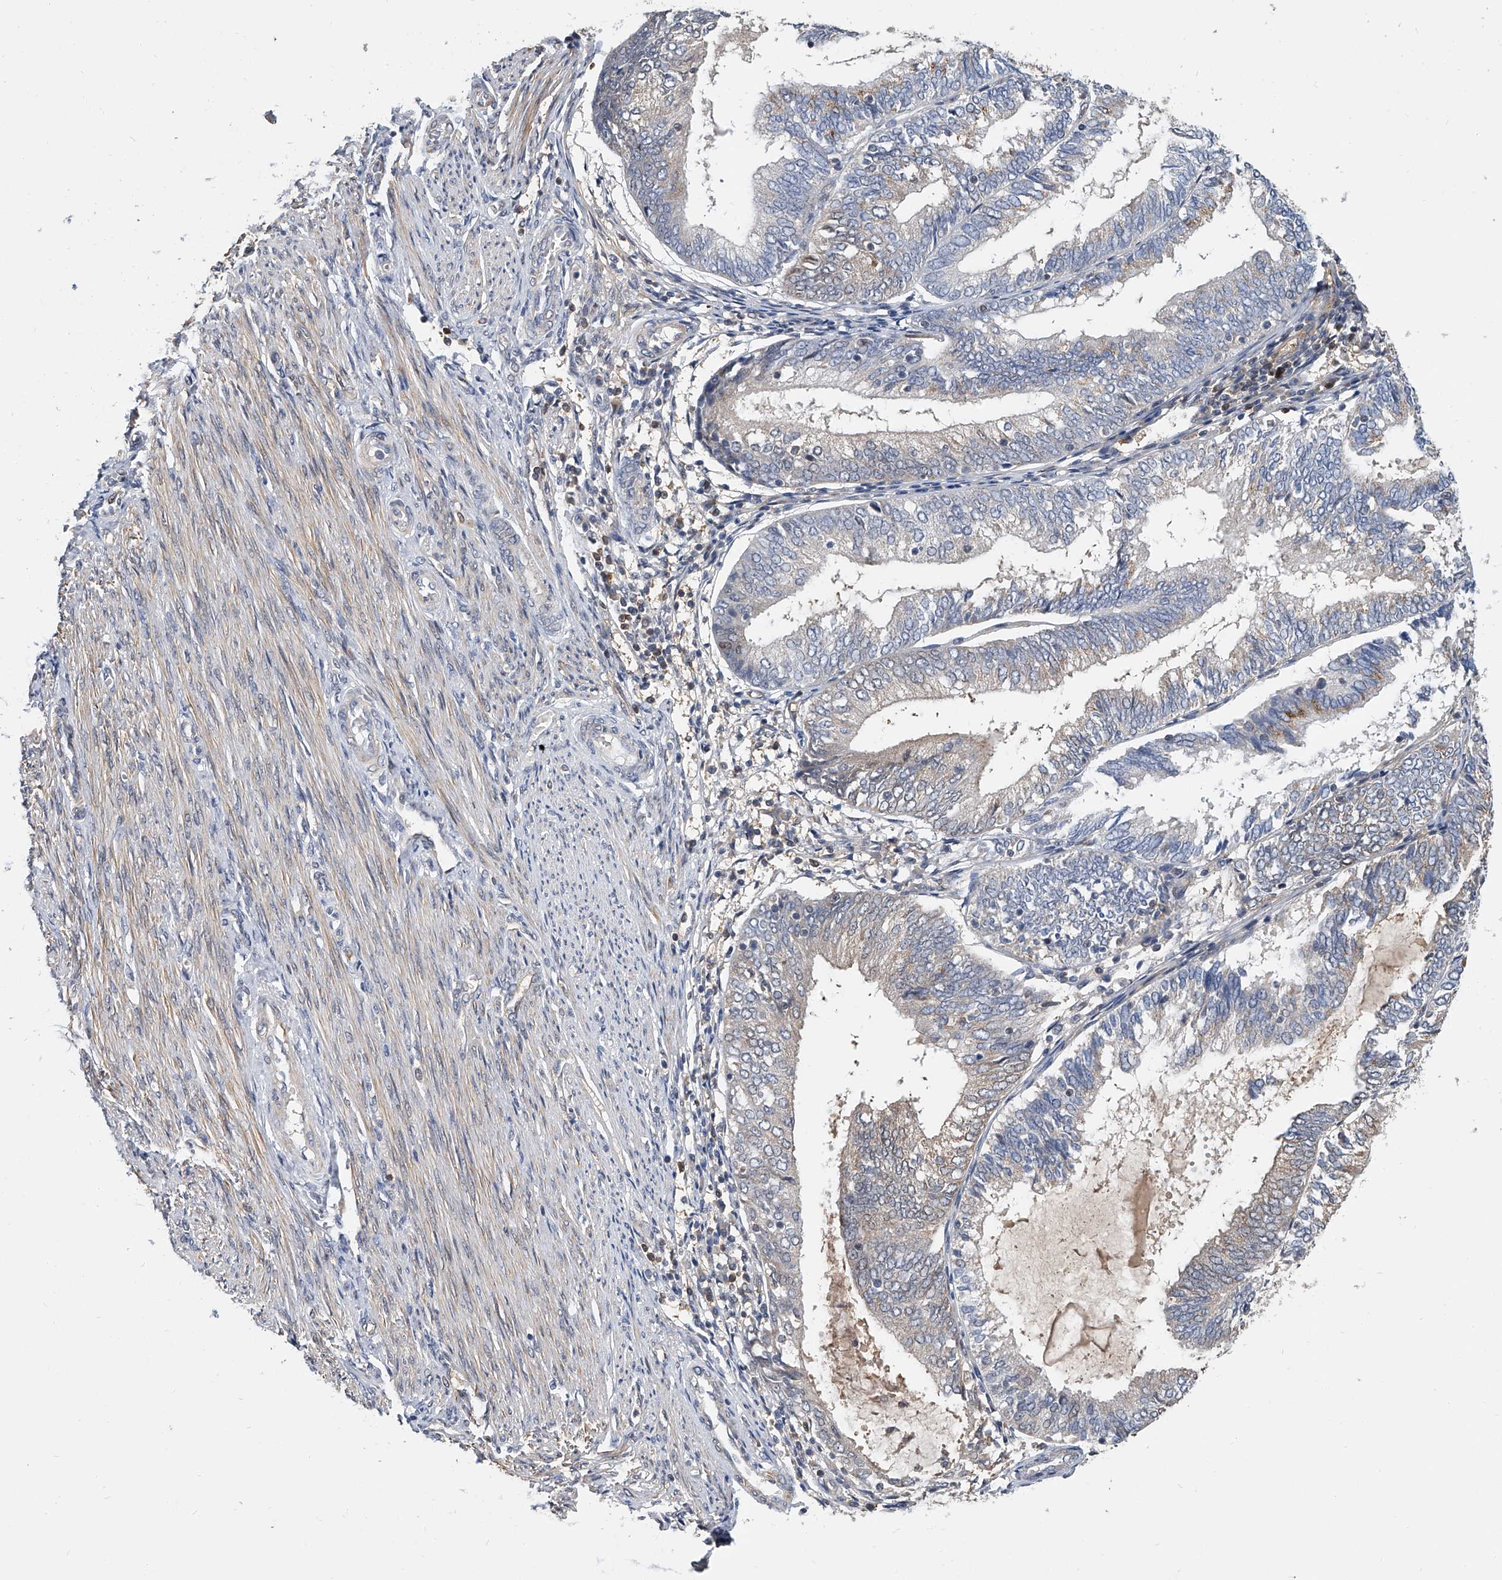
{"staining": {"intensity": "moderate", "quantity": "<25%", "location": "cytoplasmic/membranous"}, "tissue": "endometrial cancer", "cell_type": "Tumor cells", "image_type": "cancer", "snomed": [{"axis": "morphology", "description": "Adenocarcinoma, NOS"}, {"axis": "topography", "description": "Endometrium"}], "caption": "Human endometrial cancer (adenocarcinoma) stained for a protein (brown) displays moderate cytoplasmic/membranous positive positivity in about <25% of tumor cells.", "gene": "CD200", "patient": {"sex": "female", "age": 81}}